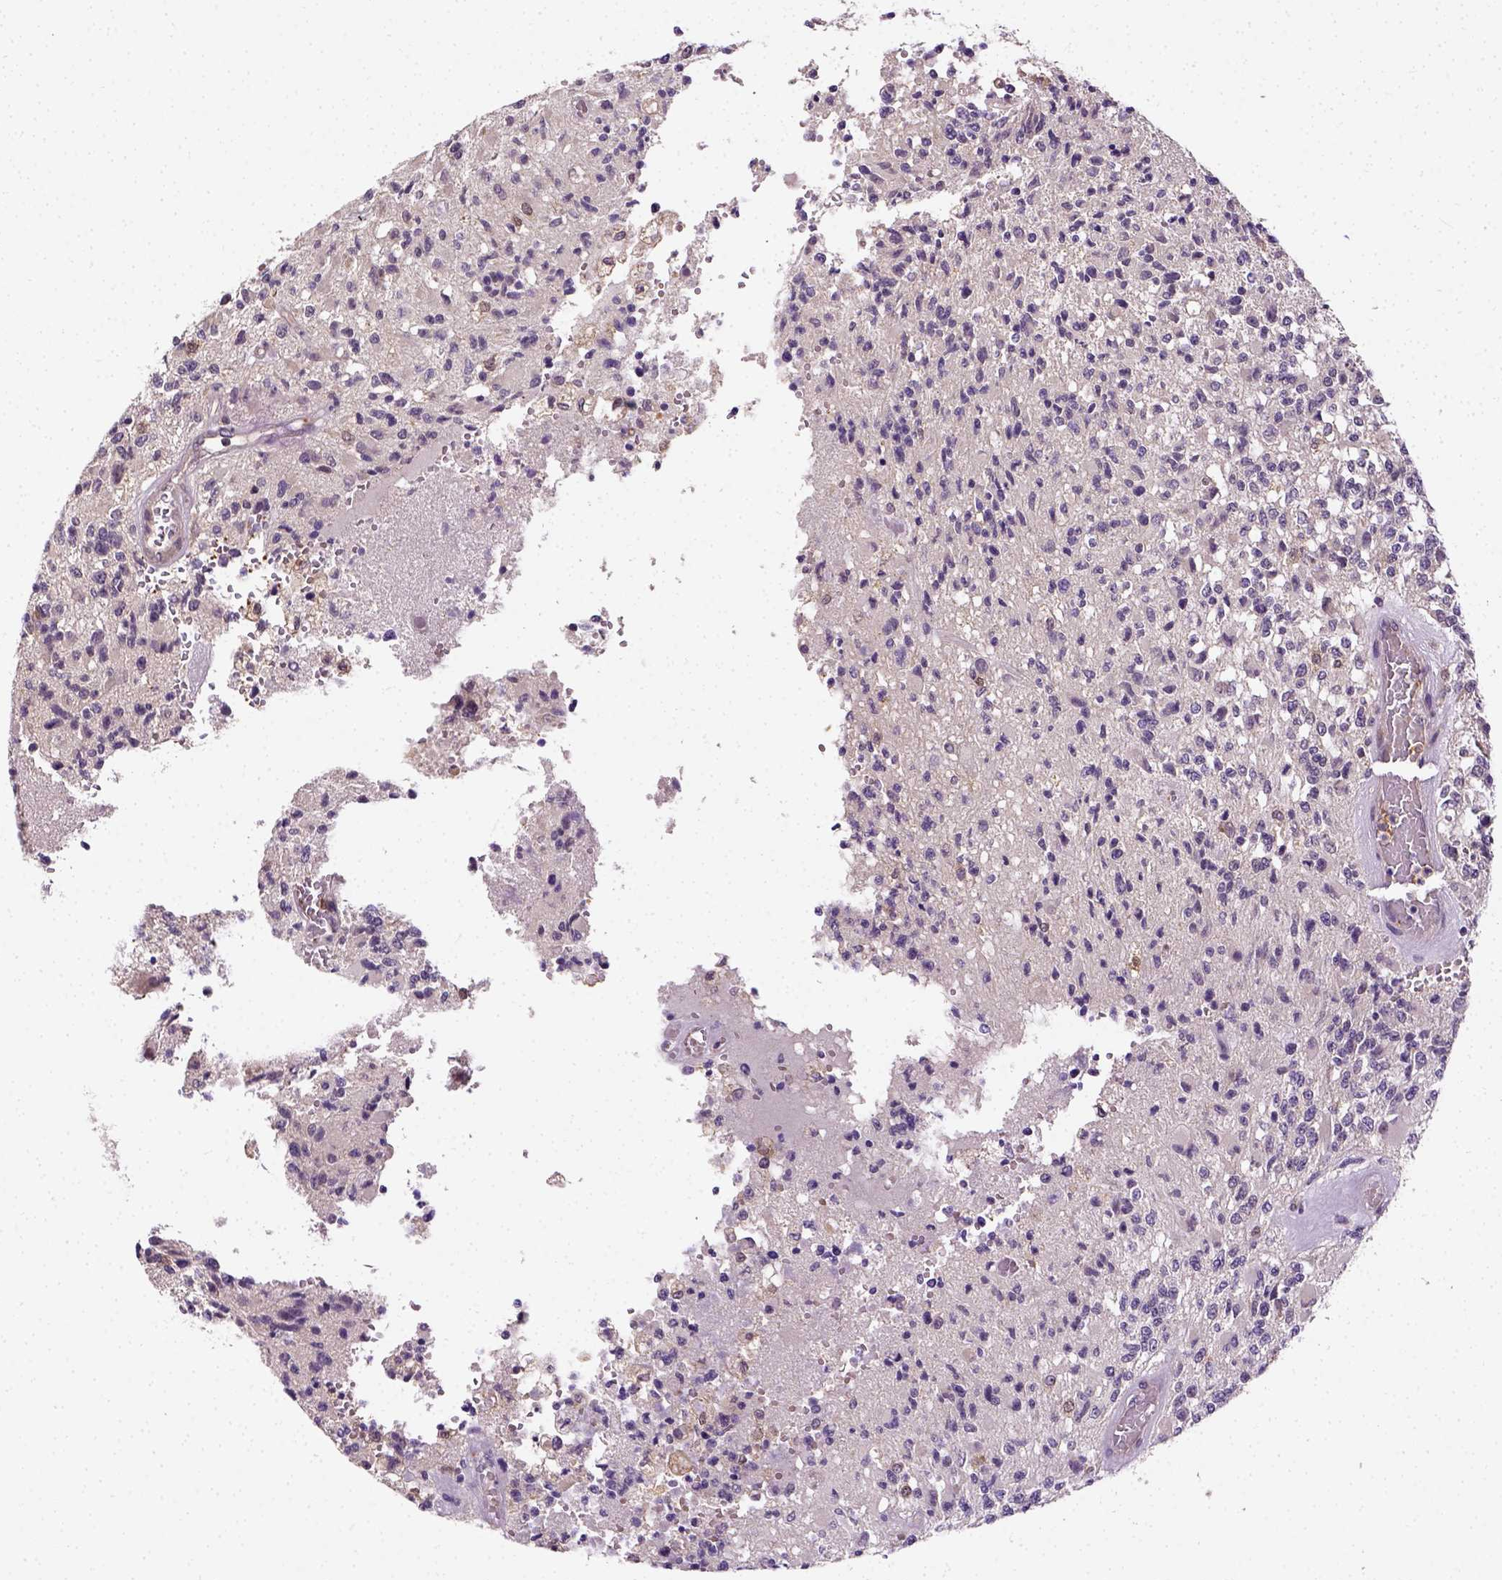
{"staining": {"intensity": "negative", "quantity": "none", "location": "none"}, "tissue": "glioma", "cell_type": "Tumor cells", "image_type": "cancer", "snomed": [{"axis": "morphology", "description": "Glioma, malignant, High grade"}, {"axis": "topography", "description": "Brain"}], "caption": "Image shows no significant protein expression in tumor cells of glioma.", "gene": "MATK", "patient": {"sex": "female", "age": 63}}